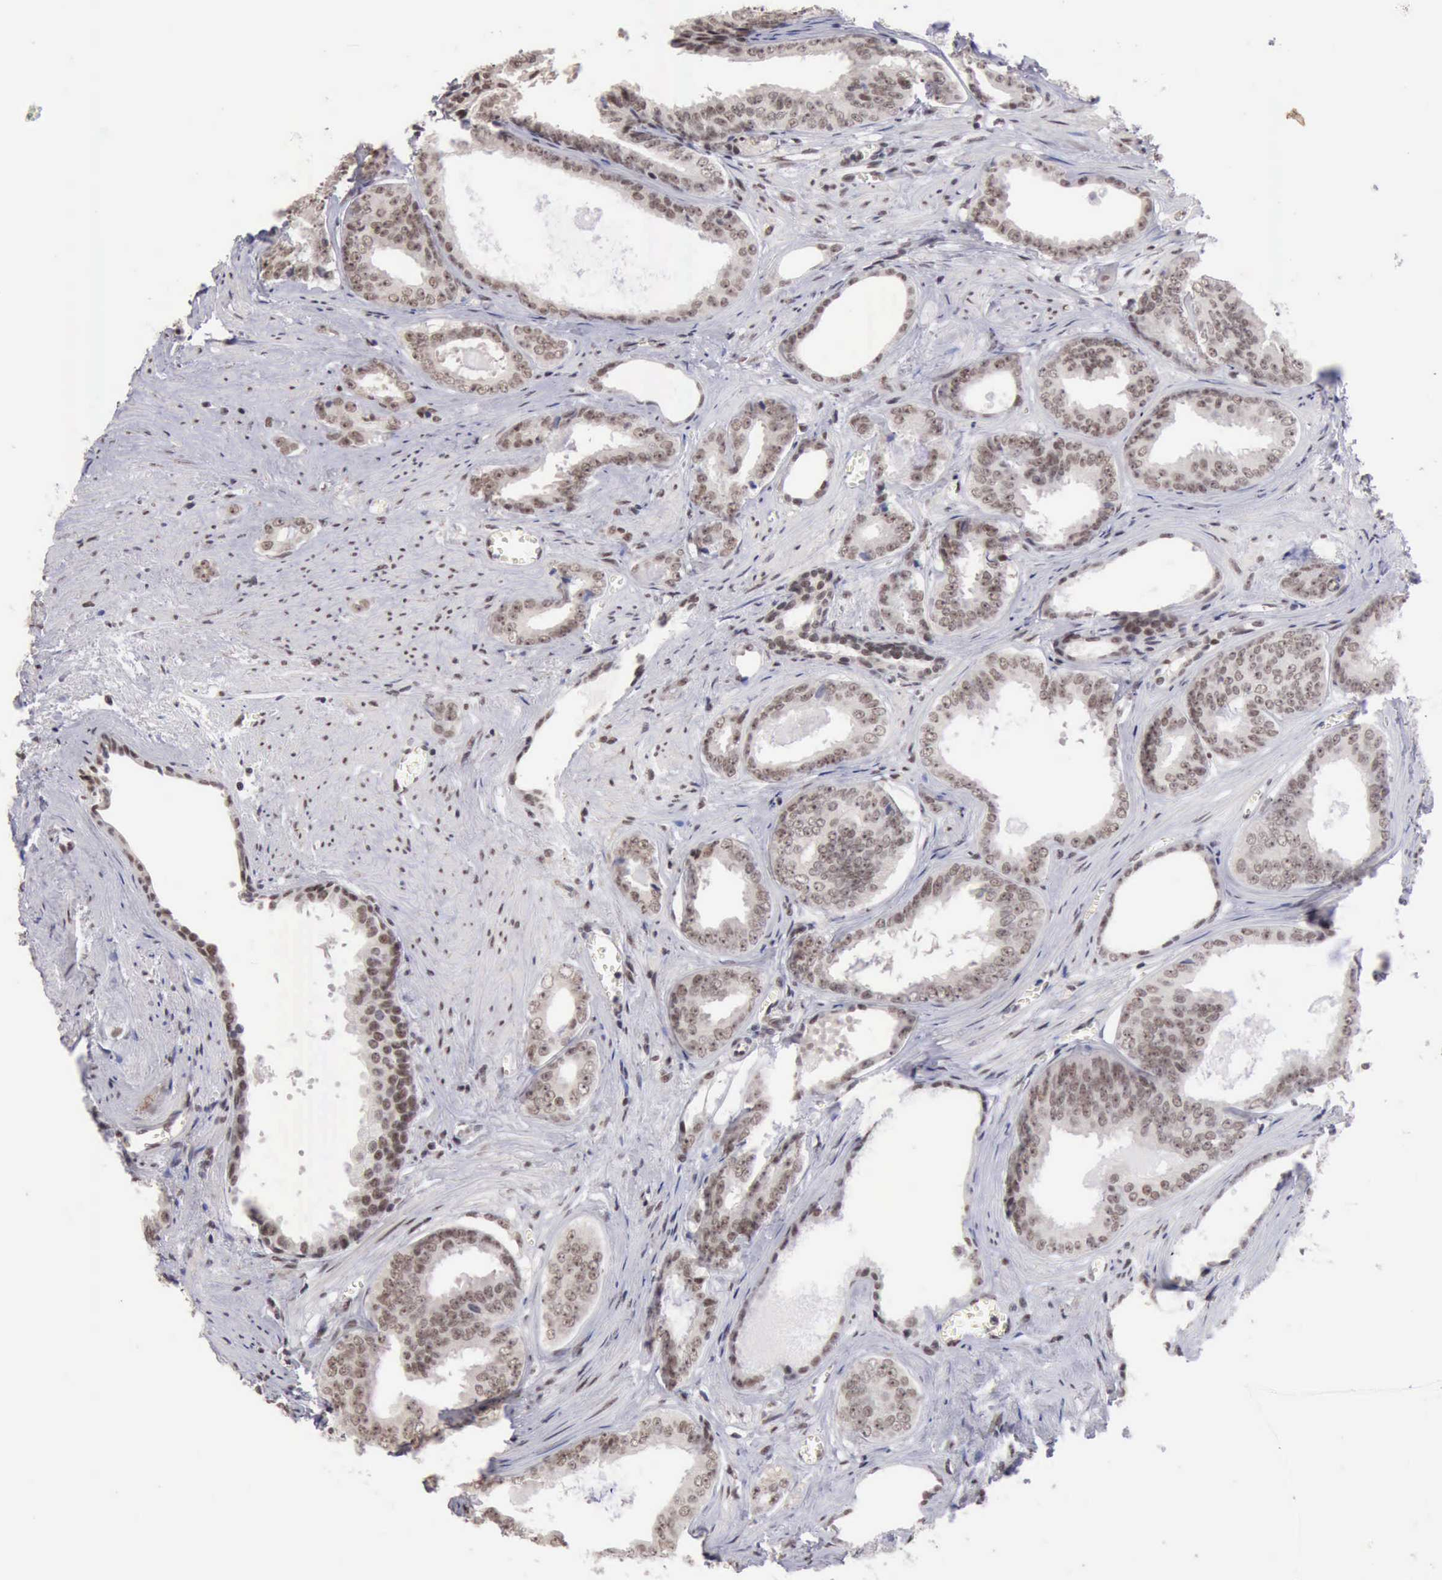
{"staining": {"intensity": "weak", "quantity": ">75%", "location": "nuclear"}, "tissue": "prostate cancer", "cell_type": "Tumor cells", "image_type": "cancer", "snomed": [{"axis": "morphology", "description": "Adenocarcinoma, Medium grade"}, {"axis": "topography", "description": "Prostate"}], "caption": "Medium-grade adenocarcinoma (prostate) stained with a brown dye displays weak nuclear positive positivity in about >75% of tumor cells.", "gene": "TAF1", "patient": {"sex": "male", "age": 79}}